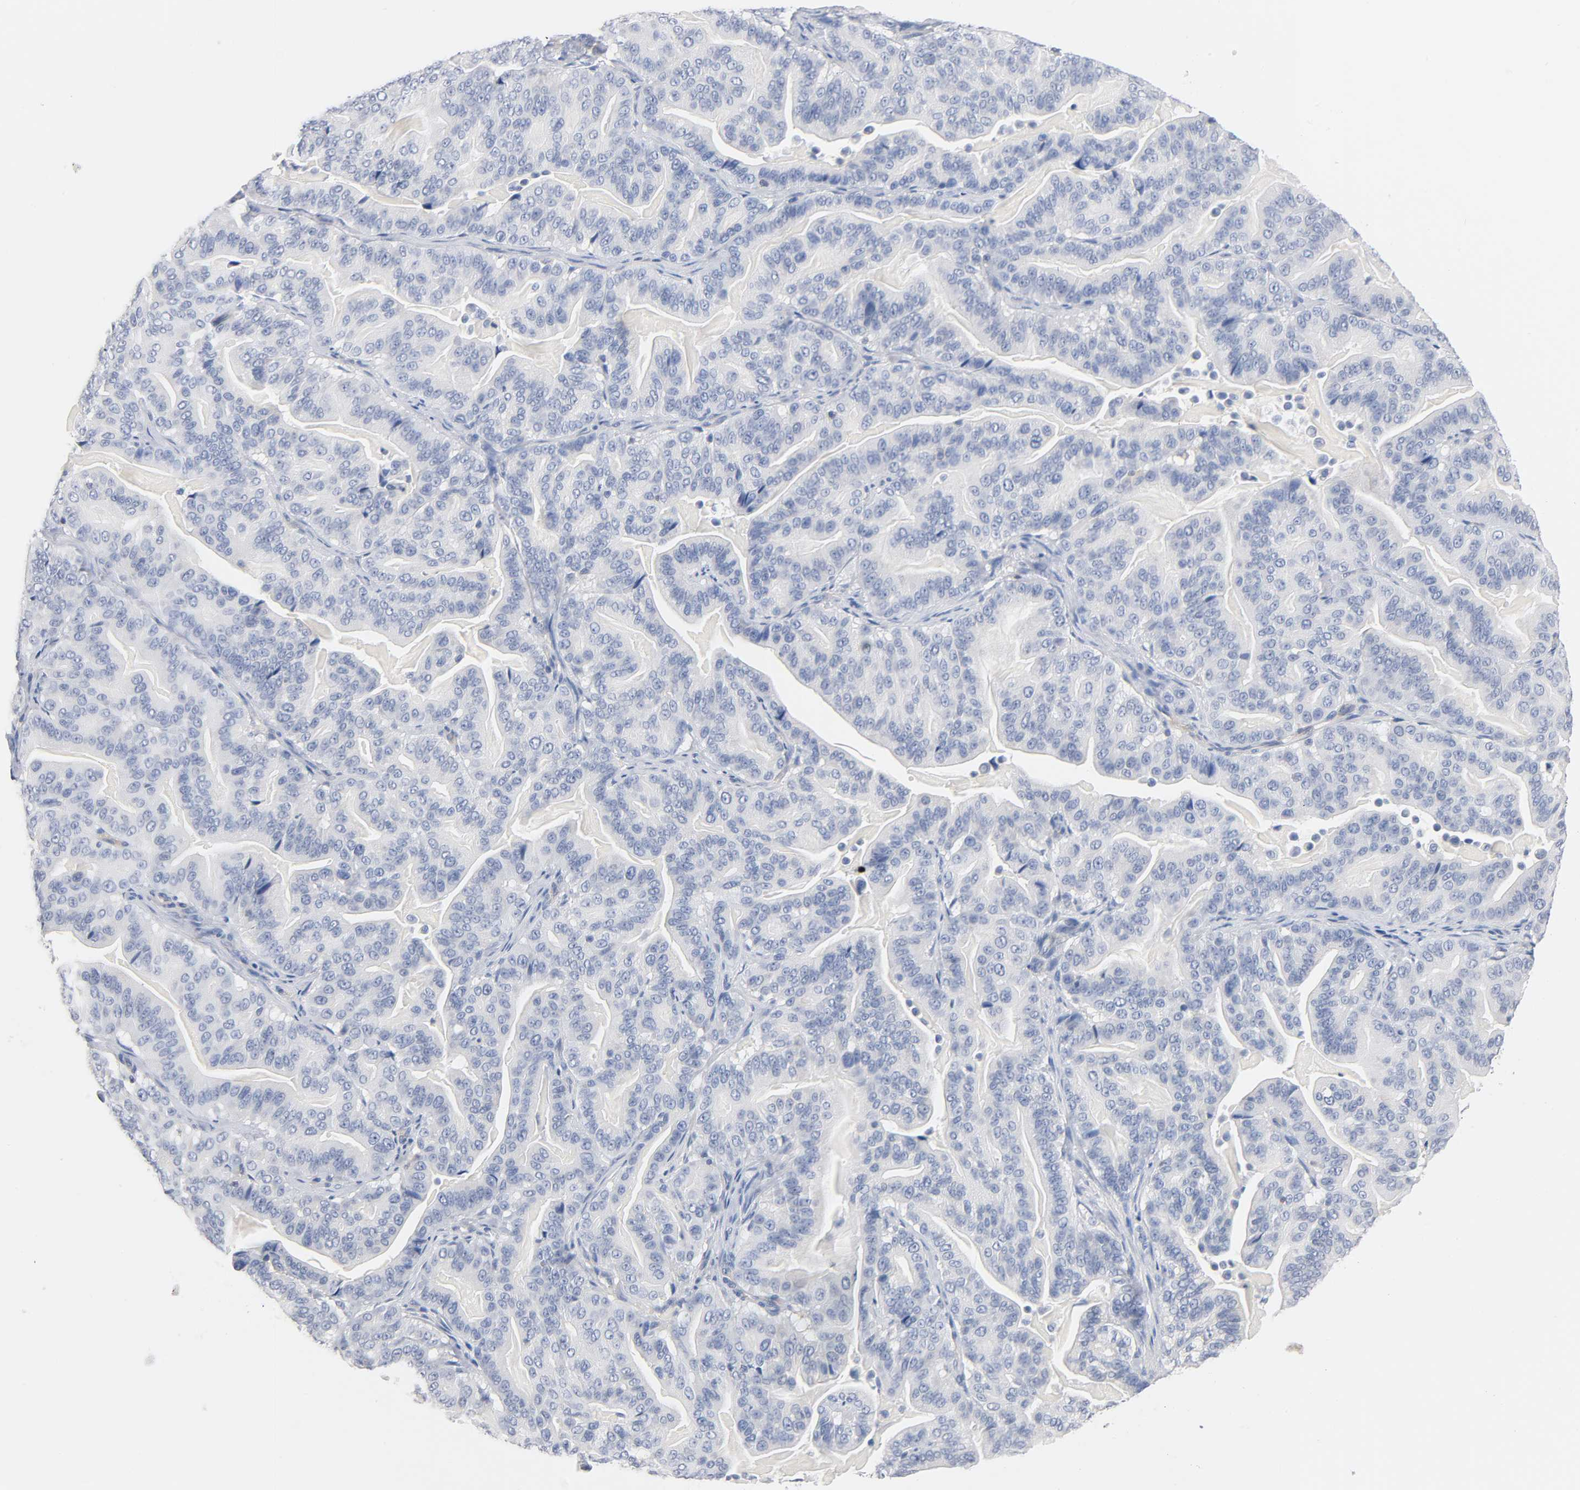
{"staining": {"intensity": "negative", "quantity": "none", "location": "none"}, "tissue": "pancreatic cancer", "cell_type": "Tumor cells", "image_type": "cancer", "snomed": [{"axis": "morphology", "description": "Adenocarcinoma, NOS"}, {"axis": "topography", "description": "Pancreas"}], "caption": "IHC photomicrograph of pancreatic adenocarcinoma stained for a protein (brown), which demonstrates no expression in tumor cells.", "gene": "MALT1", "patient": {"sex": "male", "age": 63}}